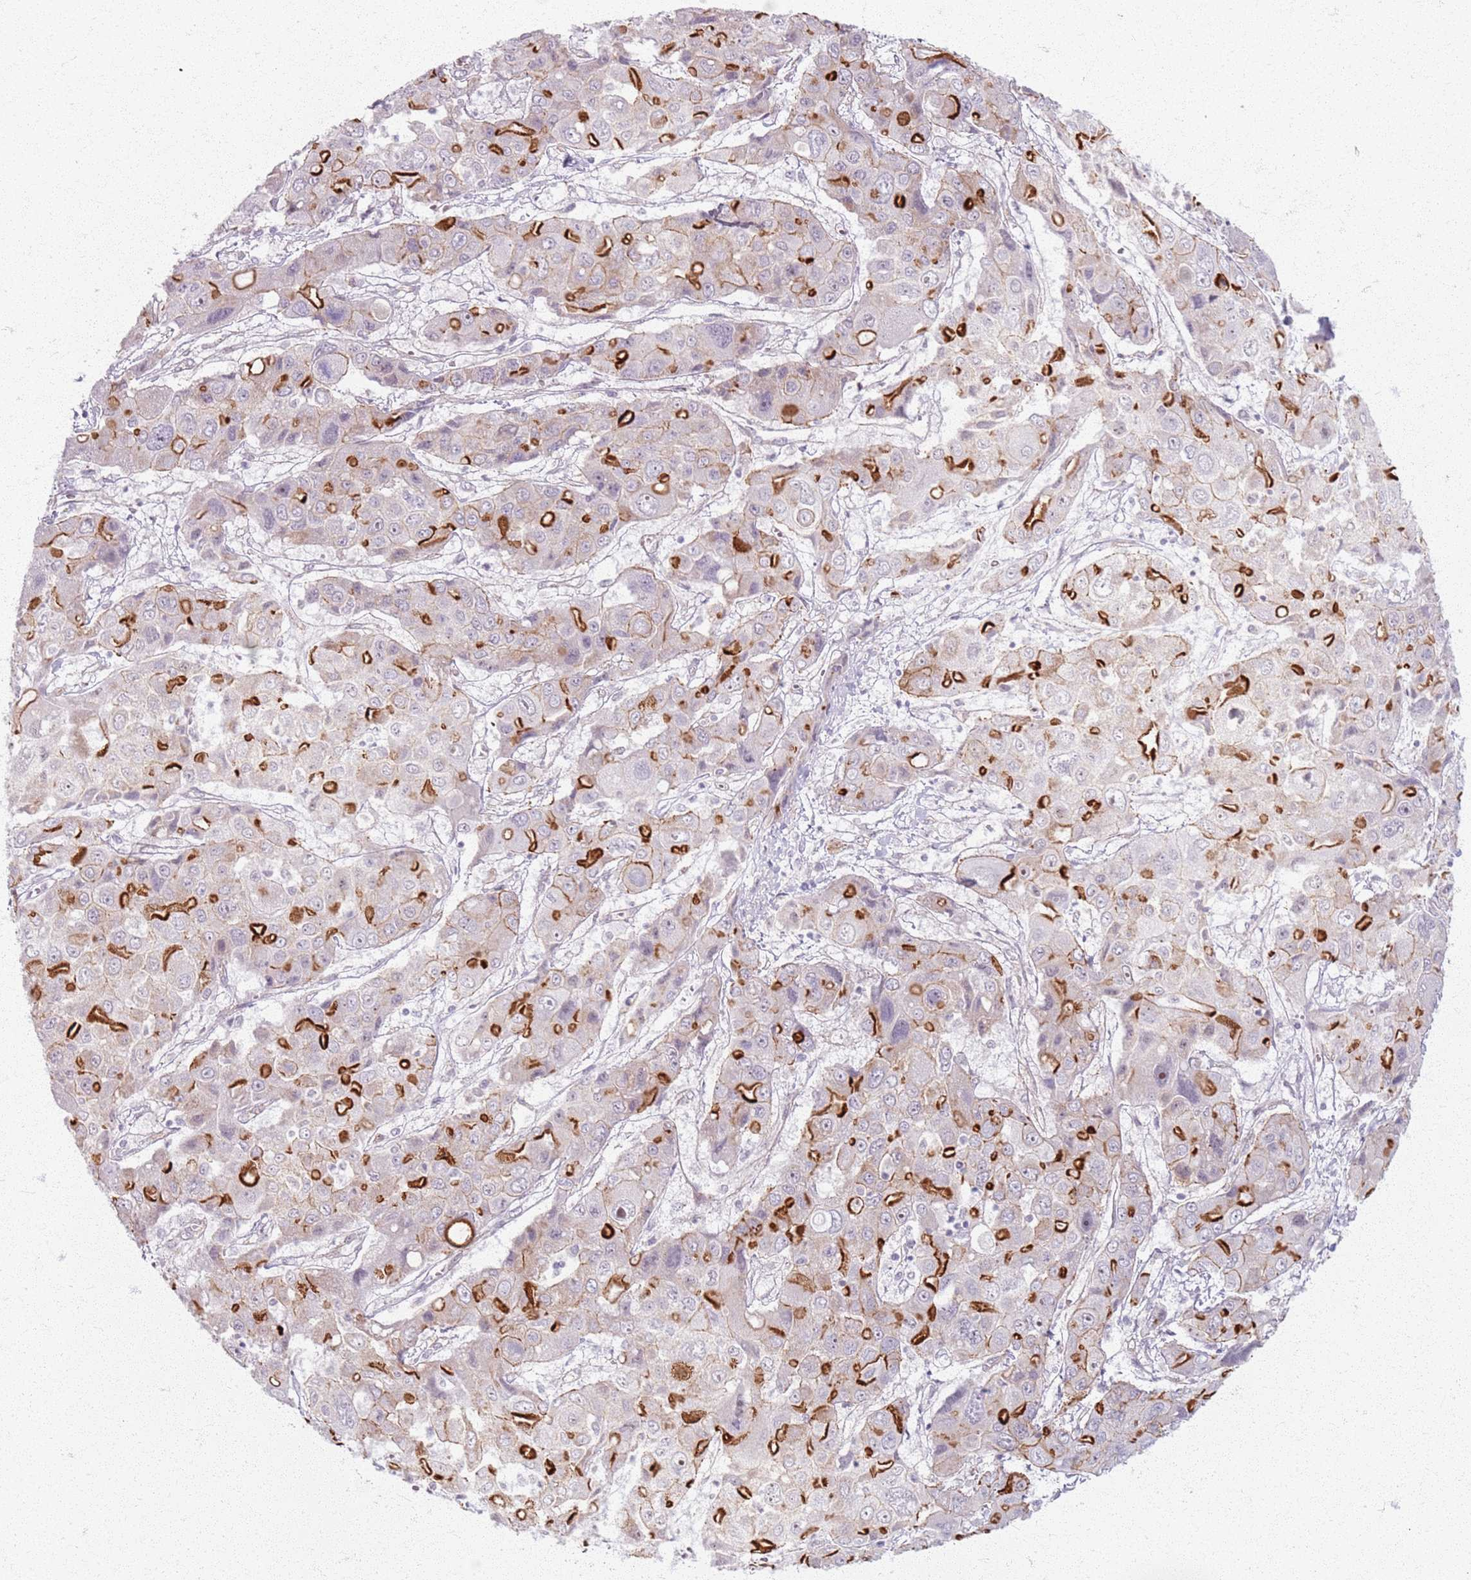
{"staining": {"intensity": "strong", "quantity": "25%-75%", "location": "cytoplasmic/membranous"}, "tissue": "liver cancer", "cell_type": "Tumor cells", "image_type": "cancer", "snomed": [{"axis": "morphology", "description": "Cholangiocarcinoma"}, {"axis": "topography", "description": "Liver"}], "caption": "This image demonstrates liver cholangiocarcinoma stained with immunohistochemistry to label a protein in brown. The cytoplasmic/membranous of tumor cells show strong positivity for the protein. Nuclei are counter-stained blue.", "gene": "KCNA5", "patient": {"sex": "male", "age": 67}}